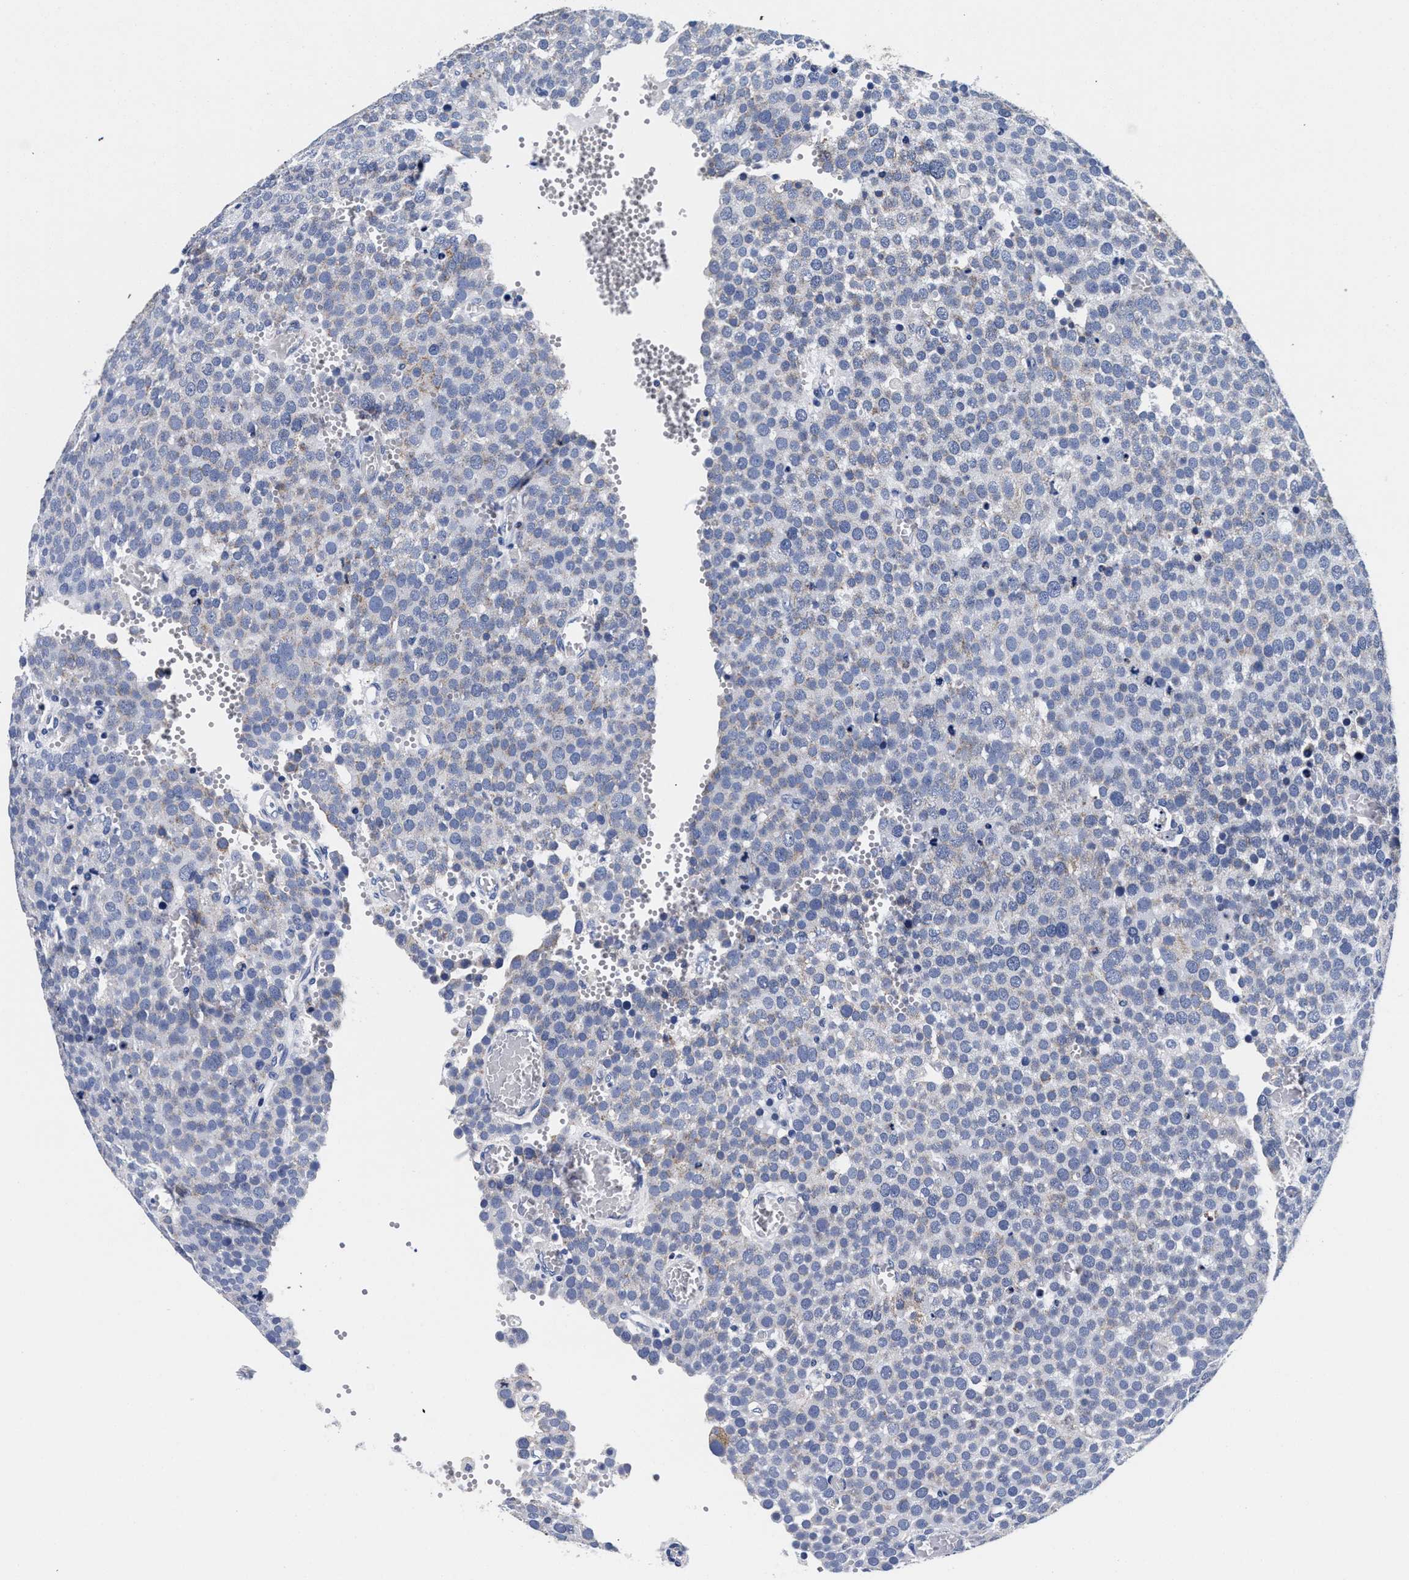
{"staining": {"intensity": "negative", "quantity": "none", "location": "none"}, "tissue": "testis cancer", "cell_type": "Tumor cells", "image_type": "cancer", "snomed": [{"axis": "morphology", "description": "Normal tissue, NOS"}, {"axis": "morphology", "description": "Seminoma, NOS"}, {"axis": "topography", "description": "Testis"}], "caption": "Tumor cells show no significant protein staining in testis cancer (seminoma). (Brightfield microscopy of DAB immunohistochemistry (IHC) at high magnification).", "gene": "RAB3B", "patient": {"sex": "male", "age": 71}}